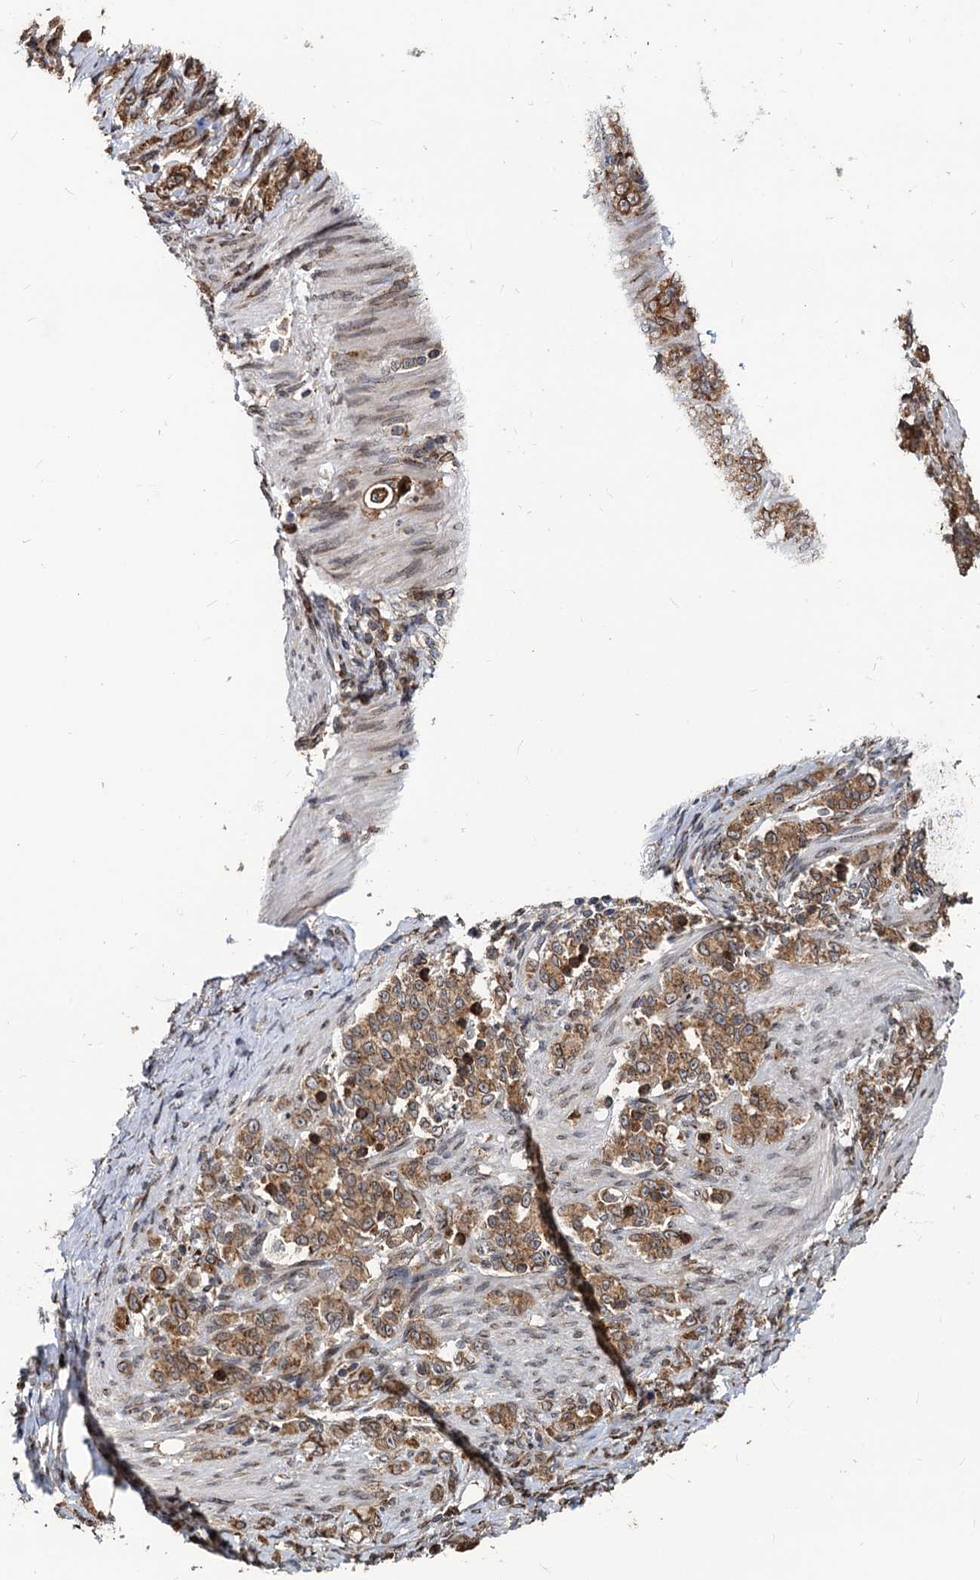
{"staining": {"intensity": "moderate", "quantity": ">75%", "location": "cytoplasmic/membranous"}, "tissue": "stomach cancer", "cell_type": "Tumor cells", "image_type": "cancer", "snomed": [{"axis": "morphology", "description": "Adenocarcinoma, NOS"}, {"axis": "topography", "description": "Stomach"}], "caption": "Protein positivity by IHC demonstrates moderate cytoplasmic/membranous positivity in approximately >75% of tumor cells in adenocarcinoma (stomach).", "gene": "SAAL1", "patient": {"sex": "female", "age": 79}}